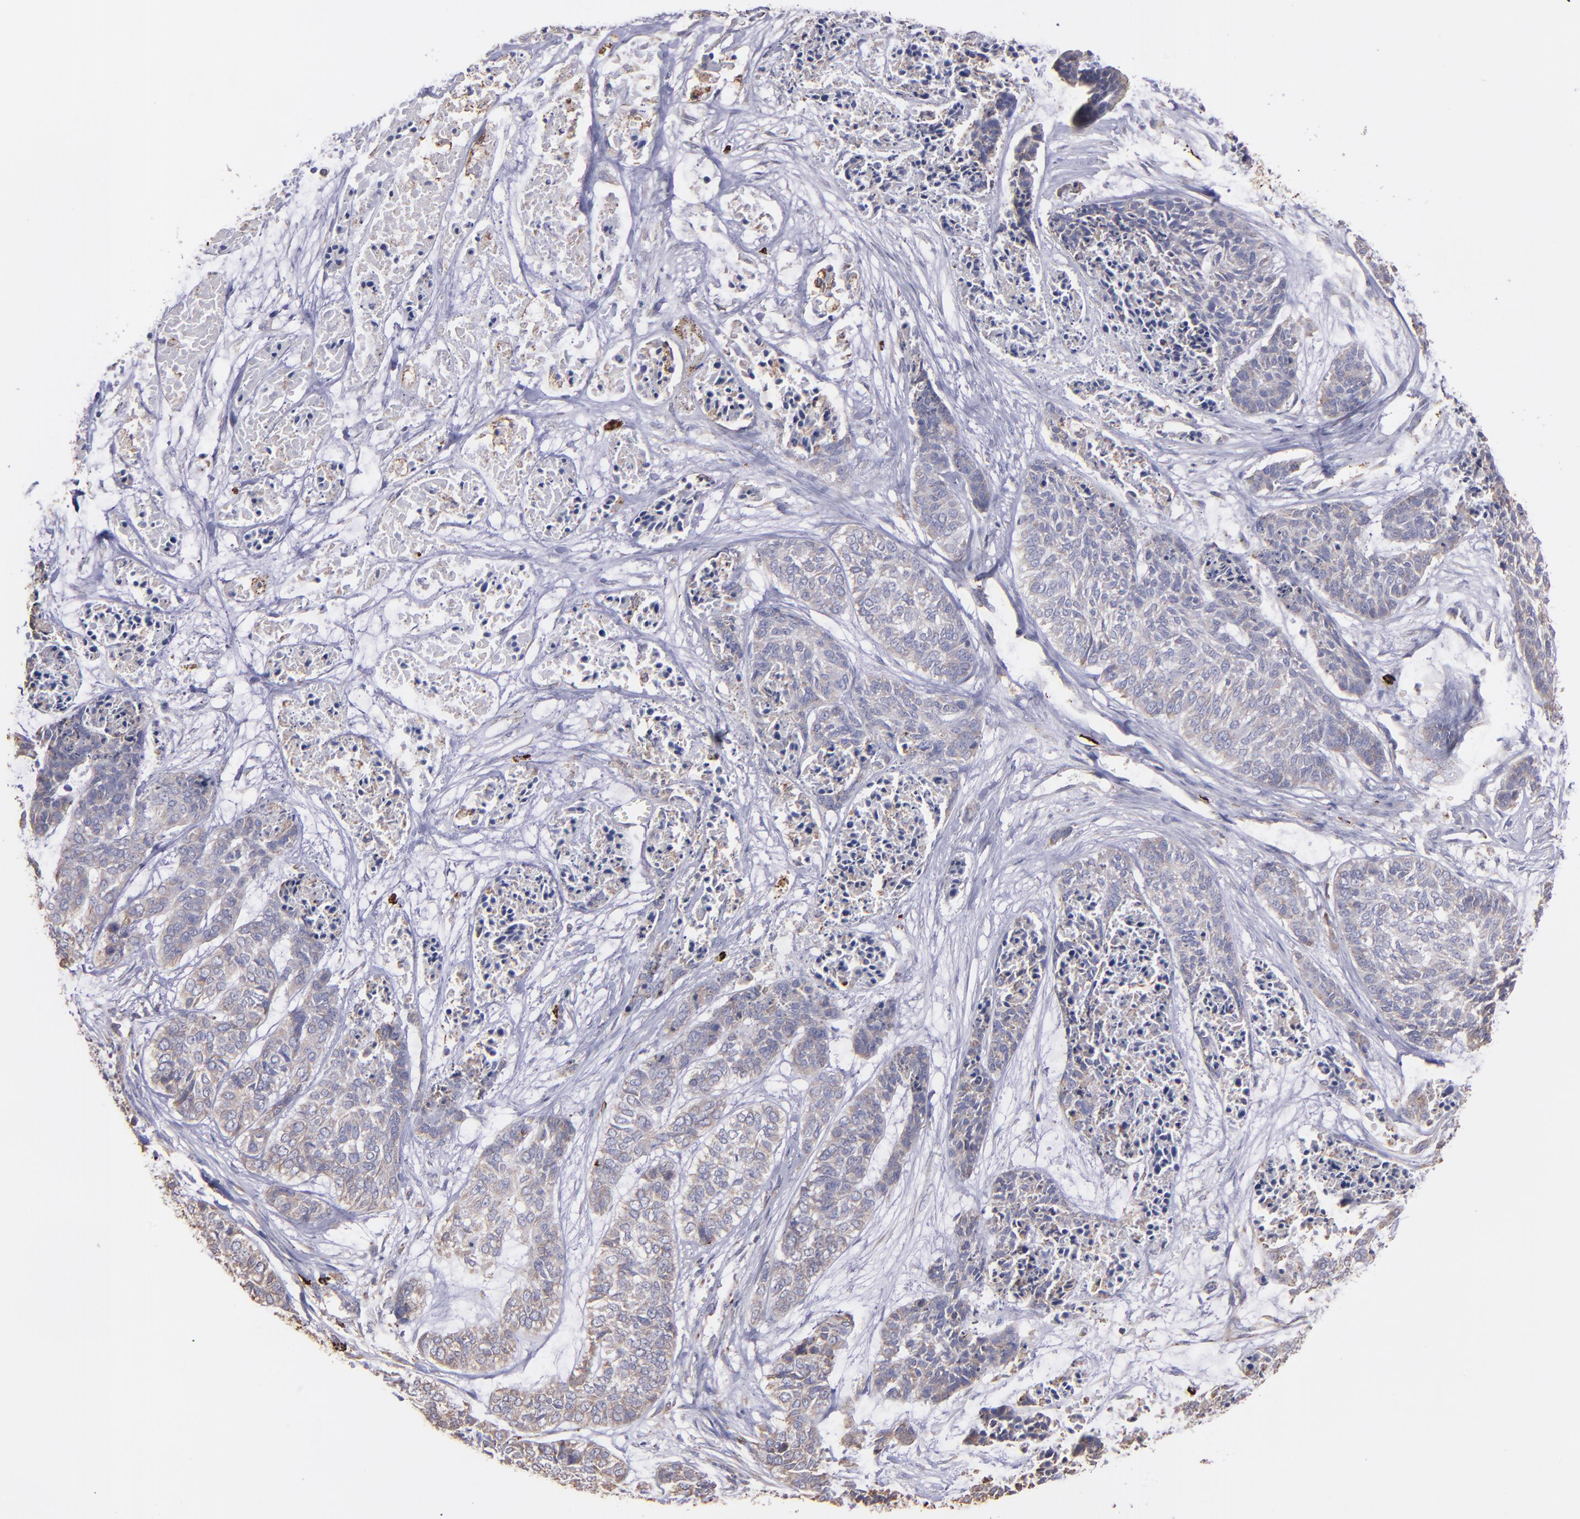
{"staining": {"intensity": "weak", "quantity": ">75%", "location": "cytoplasmic/membranous"}, "tissue": "skin cancer", "cell_type": "Tumor cells", "image_type": "cancer", "snomed": [{"axis": "morphology", "description": "Basal cell carcinoma"}, {"axis": "topography", "description": "Skin"}], "caption": "Weak cytoplasmic/membranous protein staining is appreciated in about >75% of tumor cells in skin cancer (basal cell carcinoma).", "gene": "MAOB", "patient": {"sex": "female", "age": 64}}